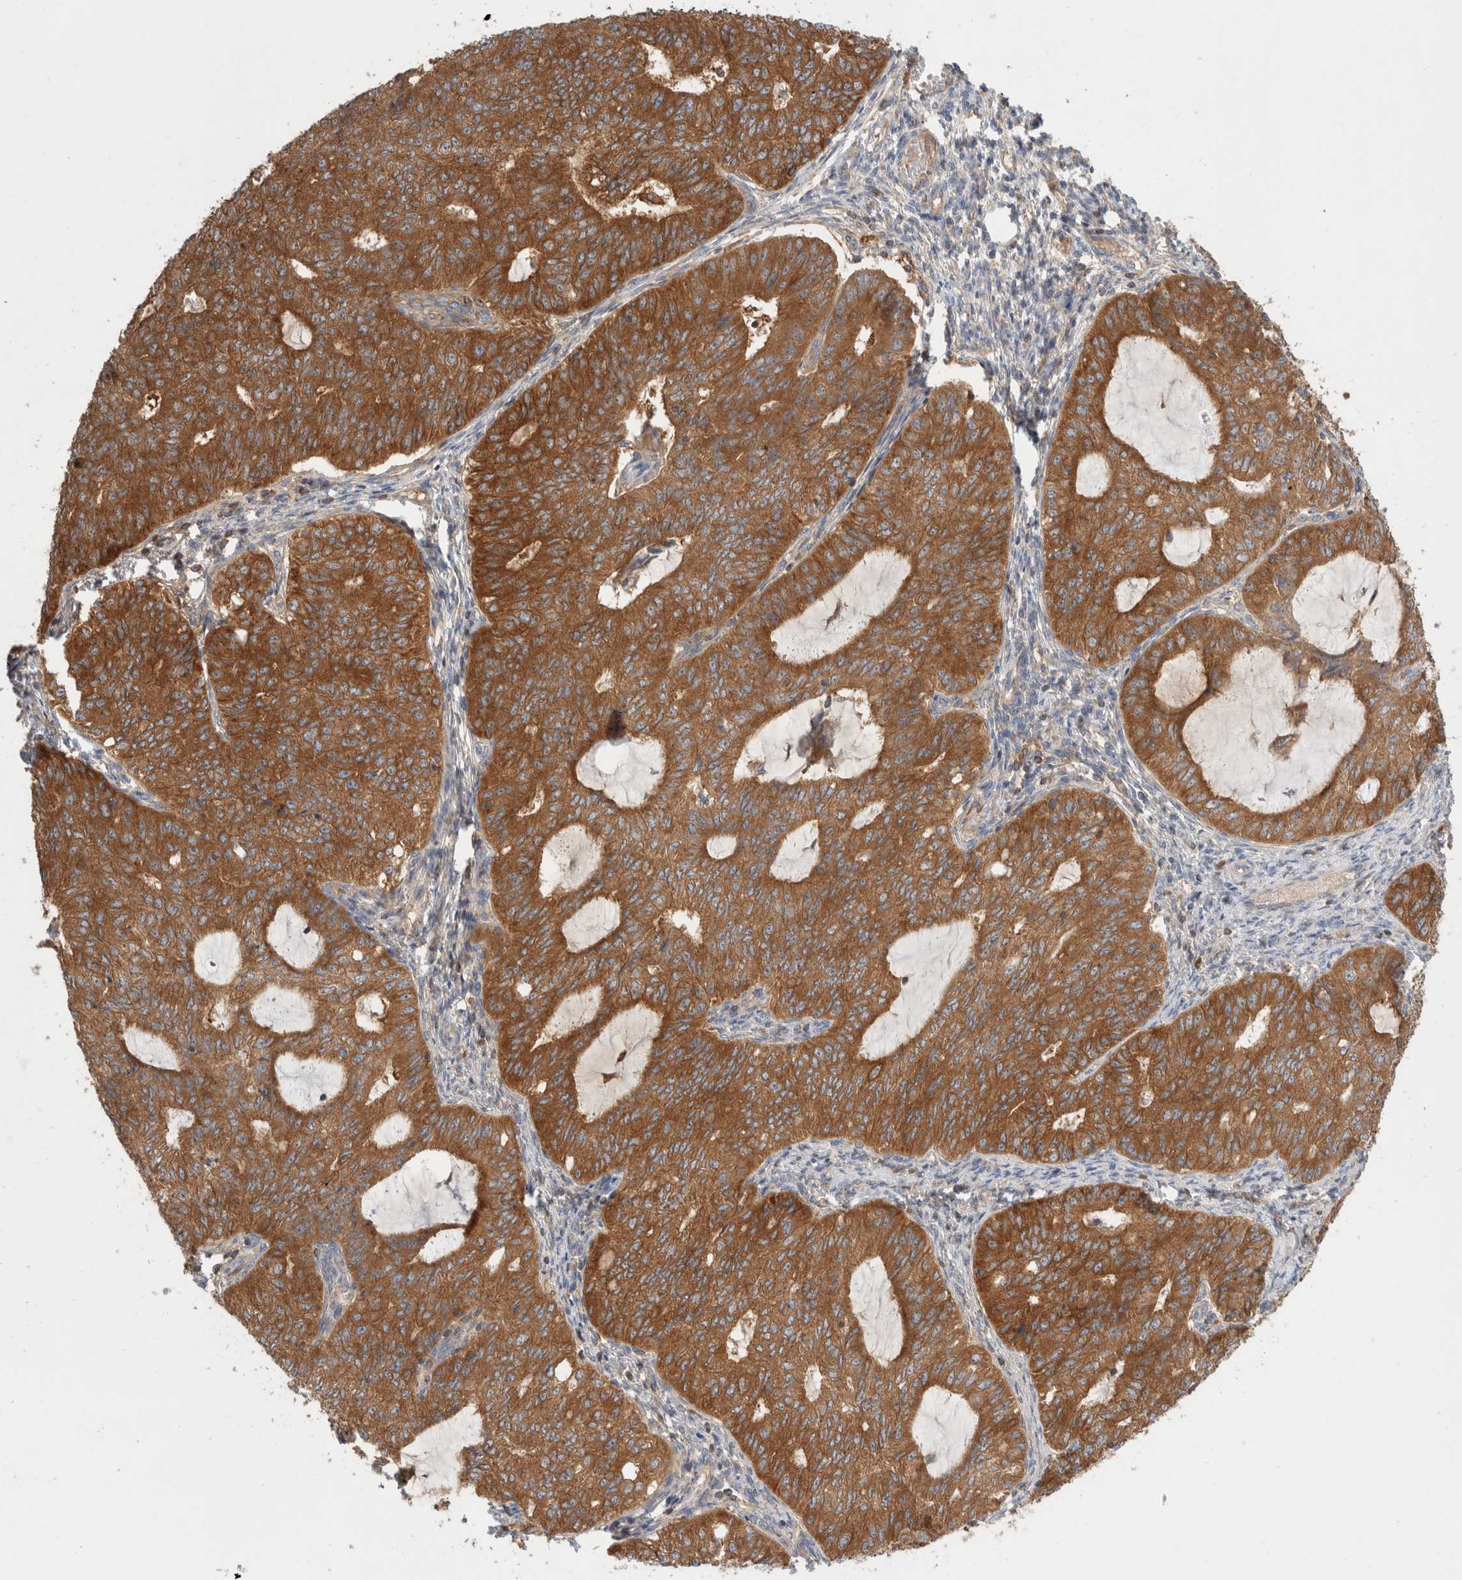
{"staining": {"intensity": "strong", "quantity": ">75%", "location": "cytoplasmic/membranous"}, "tissue": "endometrial cancer", "cell_type": "Tumor cells", "image_type": "cancer", "snomed": [{"axis": "morphology", "description": "Adenocarcinoma, NOS"}, {"axis": "topography", "description": "Endometrium"}], "caption": "Protein staining of adenocarcinoma (endometrial) tissue displays strong cytoplasmic/membranous positivity in approximately >75% of tumor cells. The staining was performed using DAB (3,3'-diaminobenzidine), with brown indicating positive protein expression. Nuclei are stained blue with hematoxylin.", "gene": "KLHL14", "patient": {"sex": "female", "age": 32}}